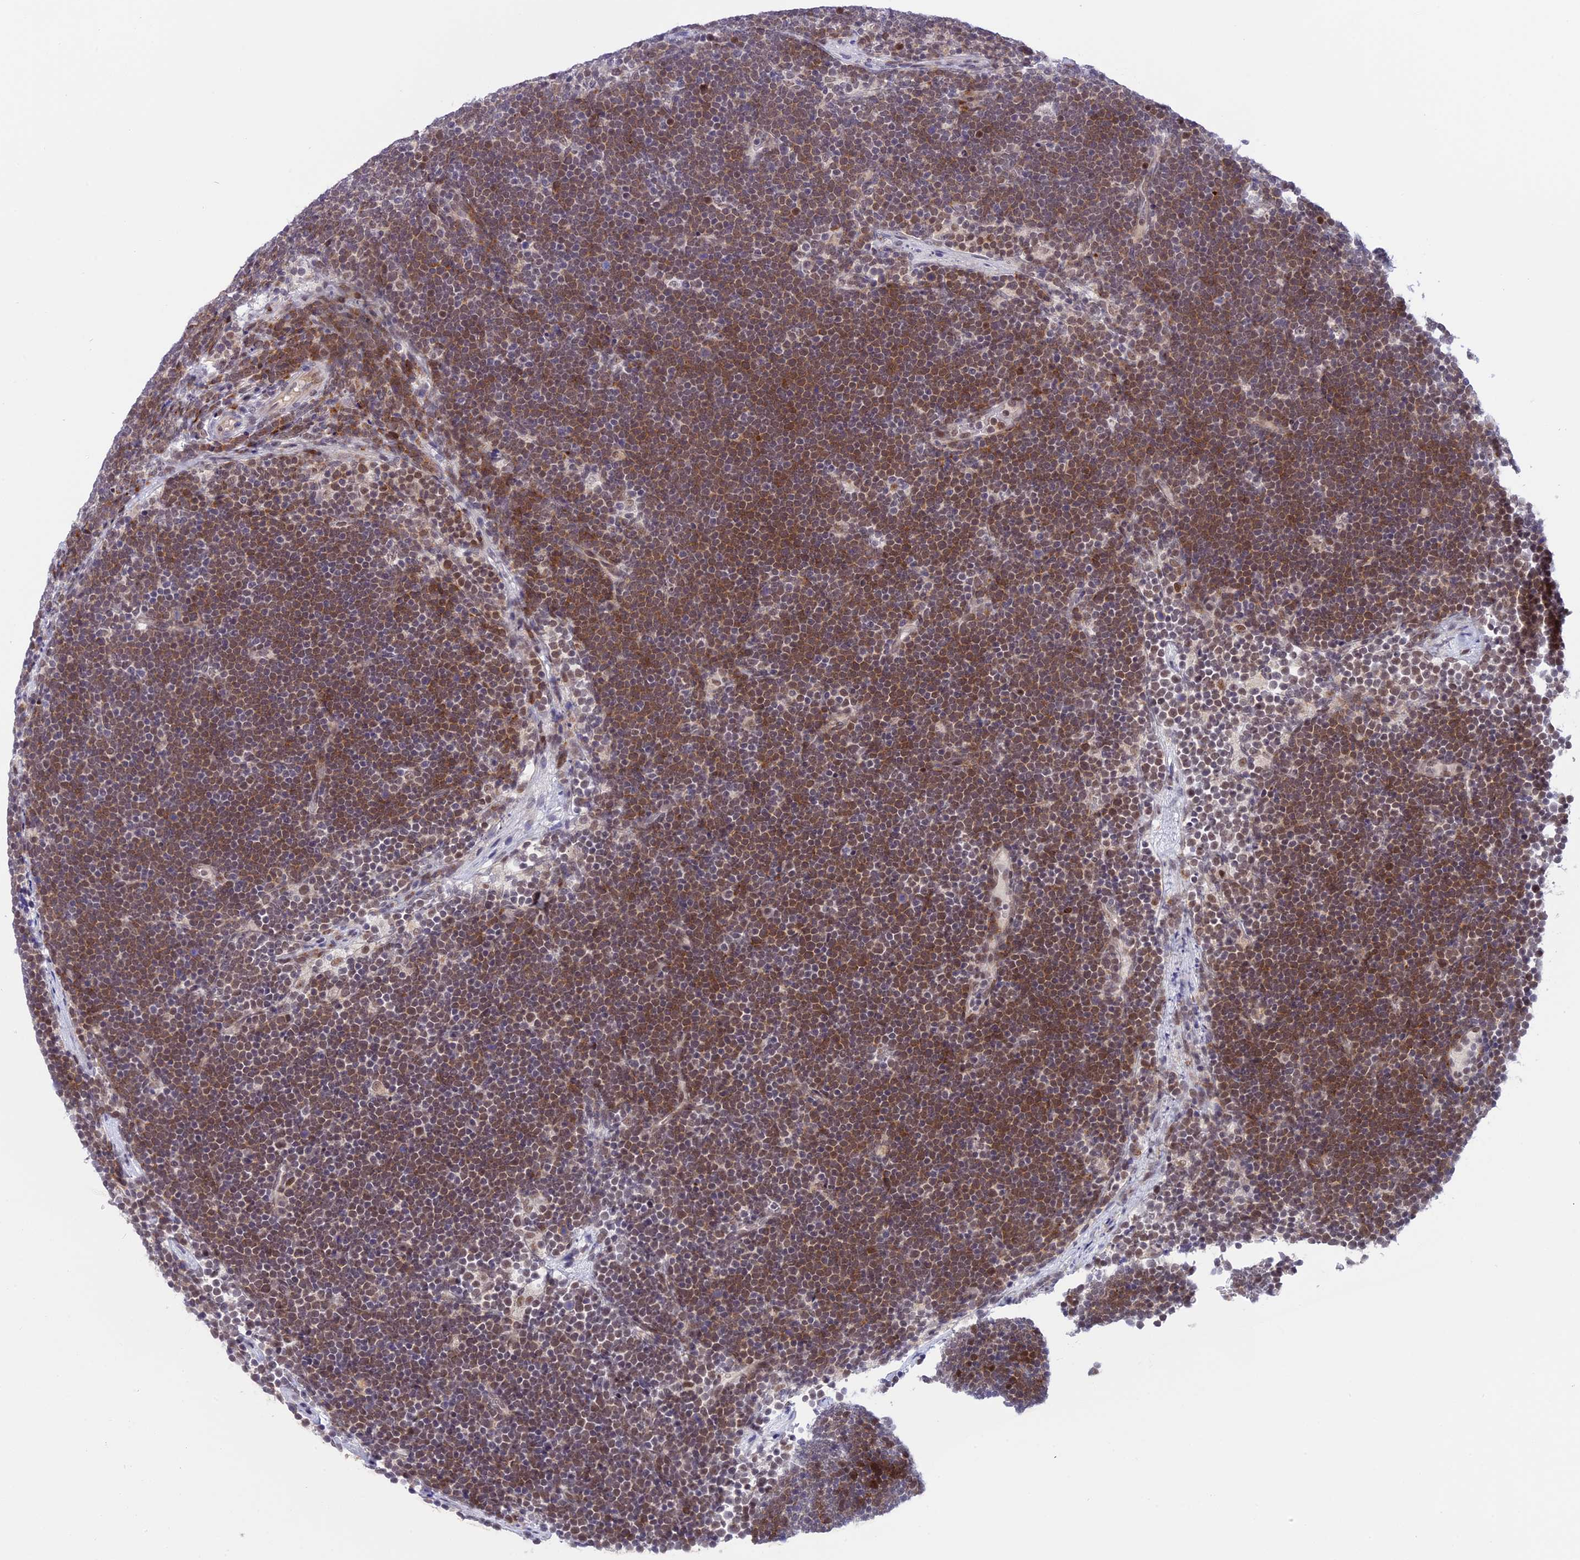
{"staining": {"intensity": "moderate", "quantity": ">75%", "location": "cytoplasmic/membranous,nuclear"}, "tissue": "lymphoma", "cell_type": "Tumor cells", "image_type": "cancer", "snomed": [{"axis": "morphology", "description": "Malignant lymphoma, non-Hodgkin's type, High grade"}, {"axis": "topography", "description": "Lymph node"}], "caption": "Immunohistochemical staining of high-grade malignant lymphoma, non-Hodgkin's type exhibits moderate cytoplasmic/membranous and nuclear protein expression in about >75% of tumor cells.", "gene": "POLR2C", "patient": {"sex": "male", "age": 13}}